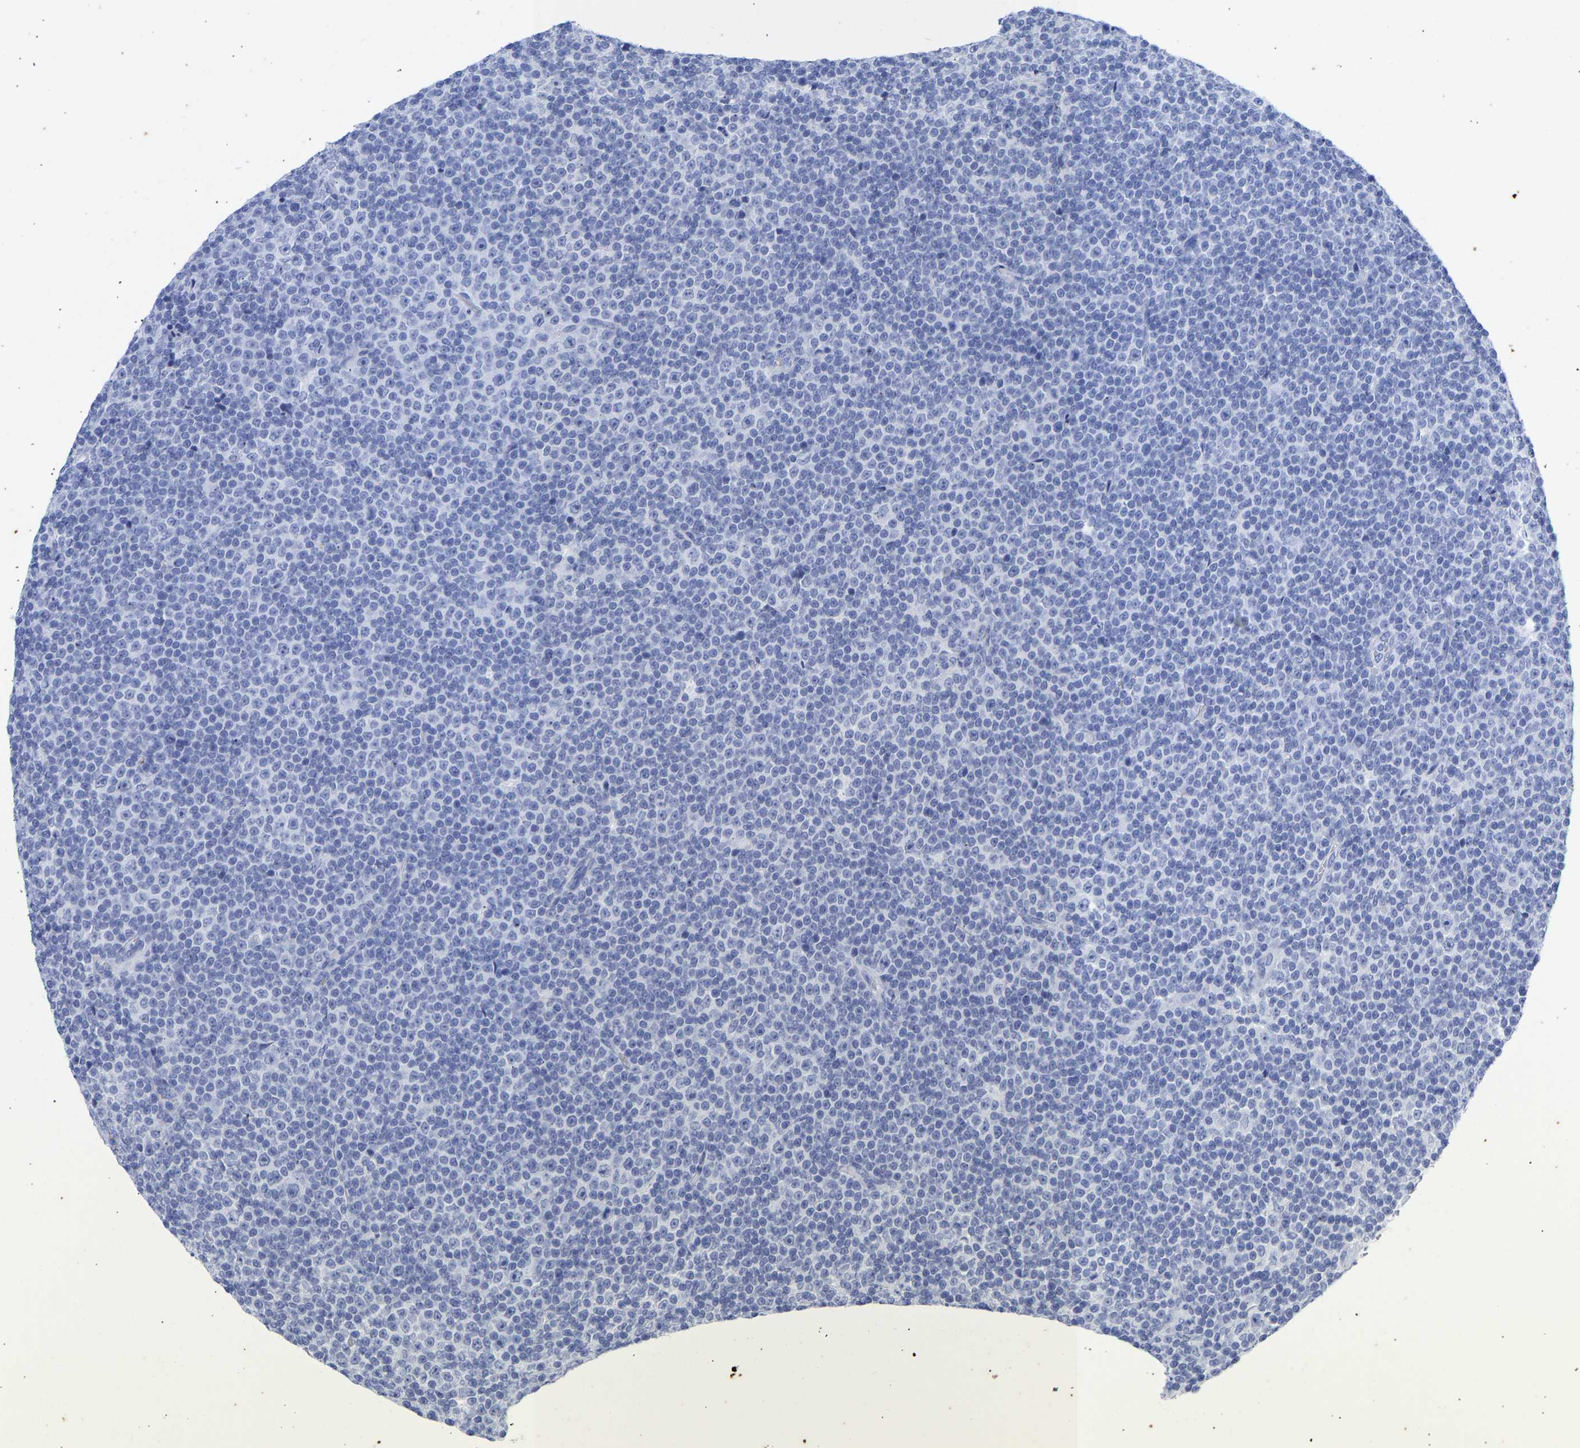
{"staining": {"intensity": "negative", "quantity": "none", "location": "none"}, "tissue": "lymphoma", "cell_type": "Tumor cells", "image_type": "cancer", "snomed": [{"axis": "morphology", "description": "Malignant lymphoma, non-Hodgkin's type, Low grade"}, {"axis": "topography", "description": "Lymph node"}], "caption": "This is an immunohistochemistry (IHC) micrograph of low-grade malignant lymphoma, non-Hodgkin's type. There is no expression in tumor cells.", "gene": "KRT1", "patient": {"sex": "female", "age": 67}}